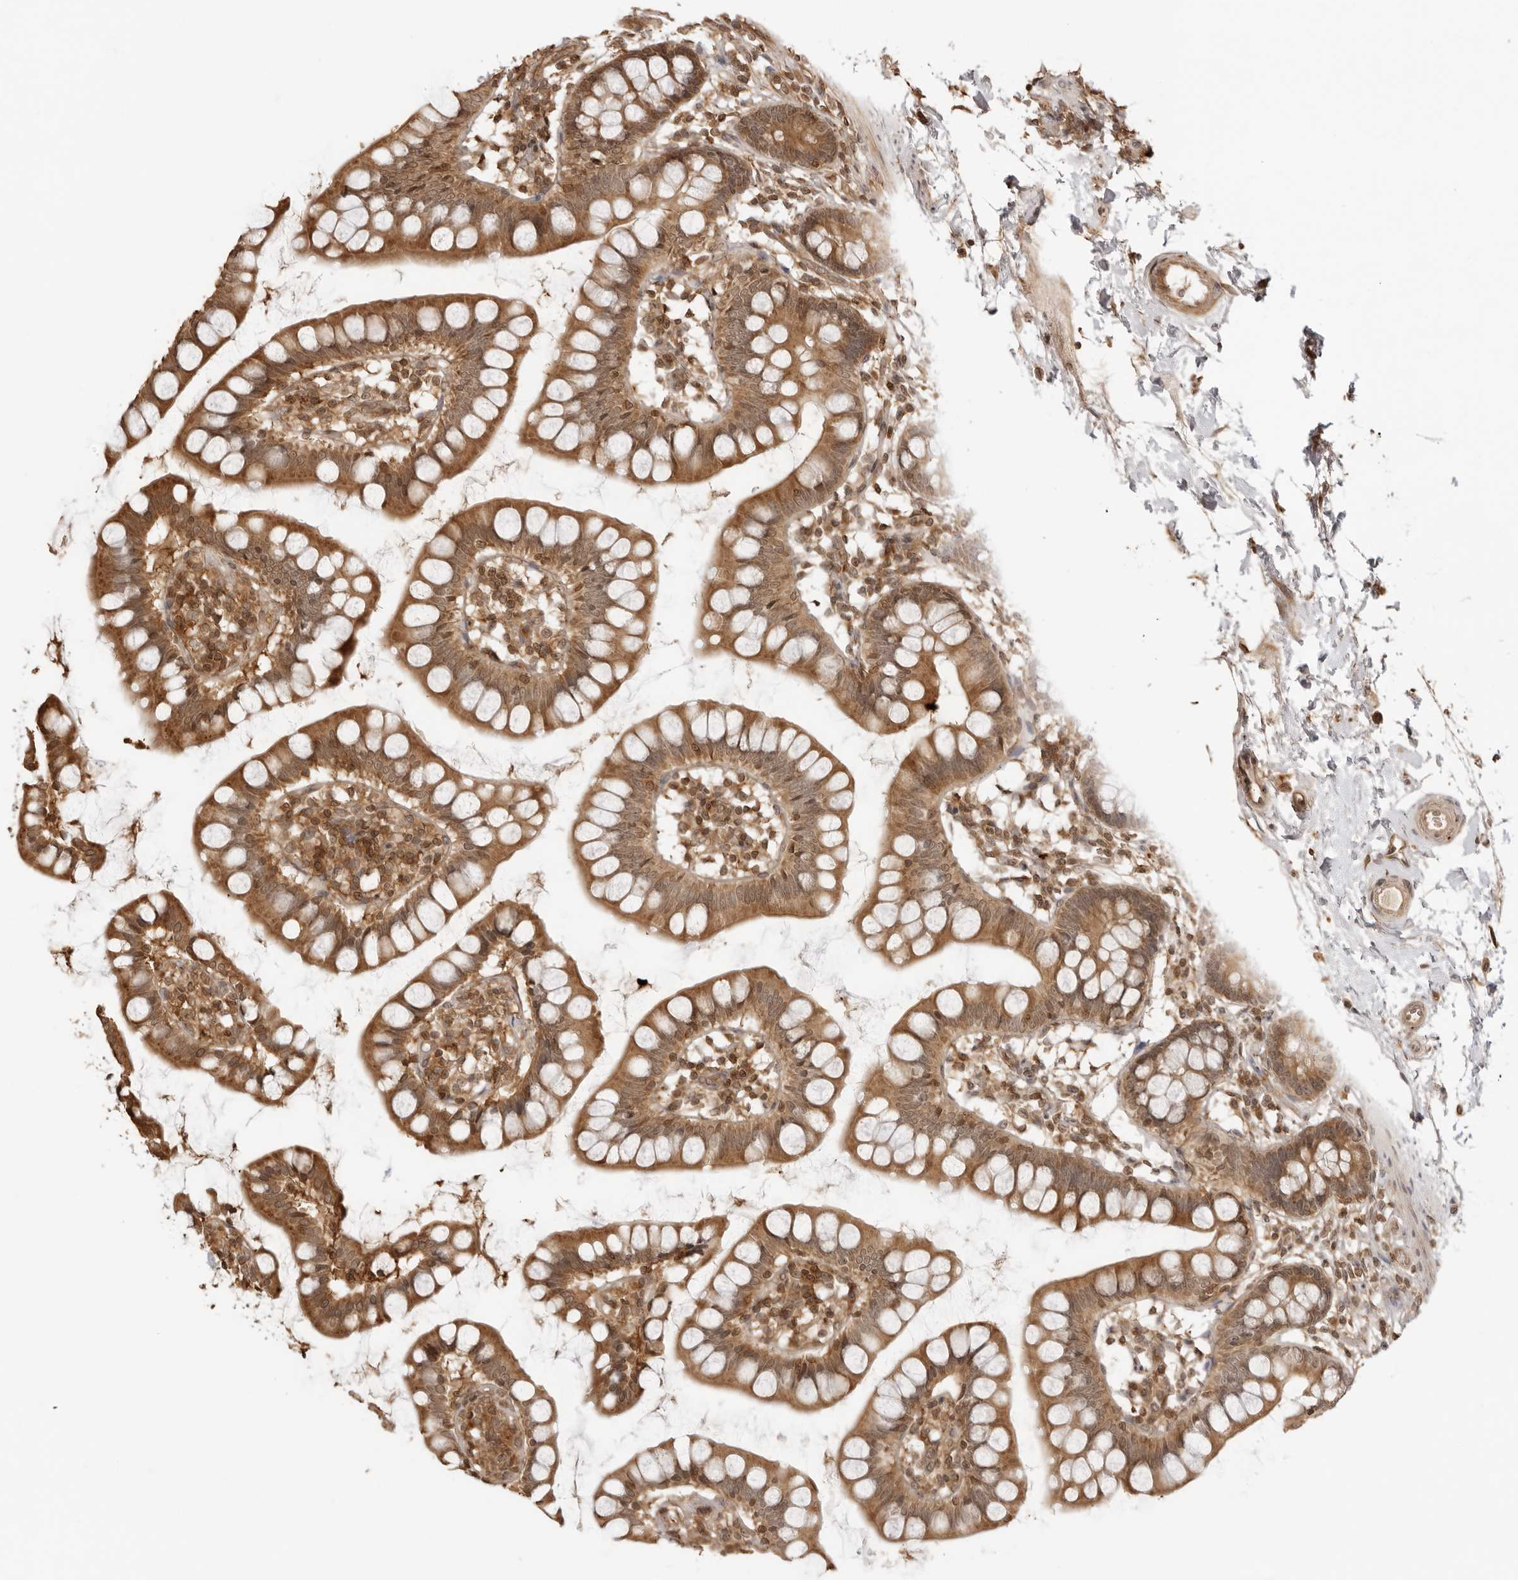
{"staining": {"intensity": "strong", "quantity": ">75%", "location": "cytoplasmic/membranous"}, "tissue": "small intestine", "cell_type": "Glandular cells", "image_type": "normal", "snomed": [{"axis": "morphology", "description": "Normal tissue, NOS"}, {"axis": "topography", "description": "Small intestine"}], "caption": "An immunohistochemistry photomicrograph of unremarkable tissue is shown. Protein staining in brown shows strong cytoplasmic/membranous positivity in small intestine within glandular cells. (Brightfield microscopy of DAB IHC at high magnification).", "gene": "IKBKE", "patient": {"sex": "female", "age": 84}}